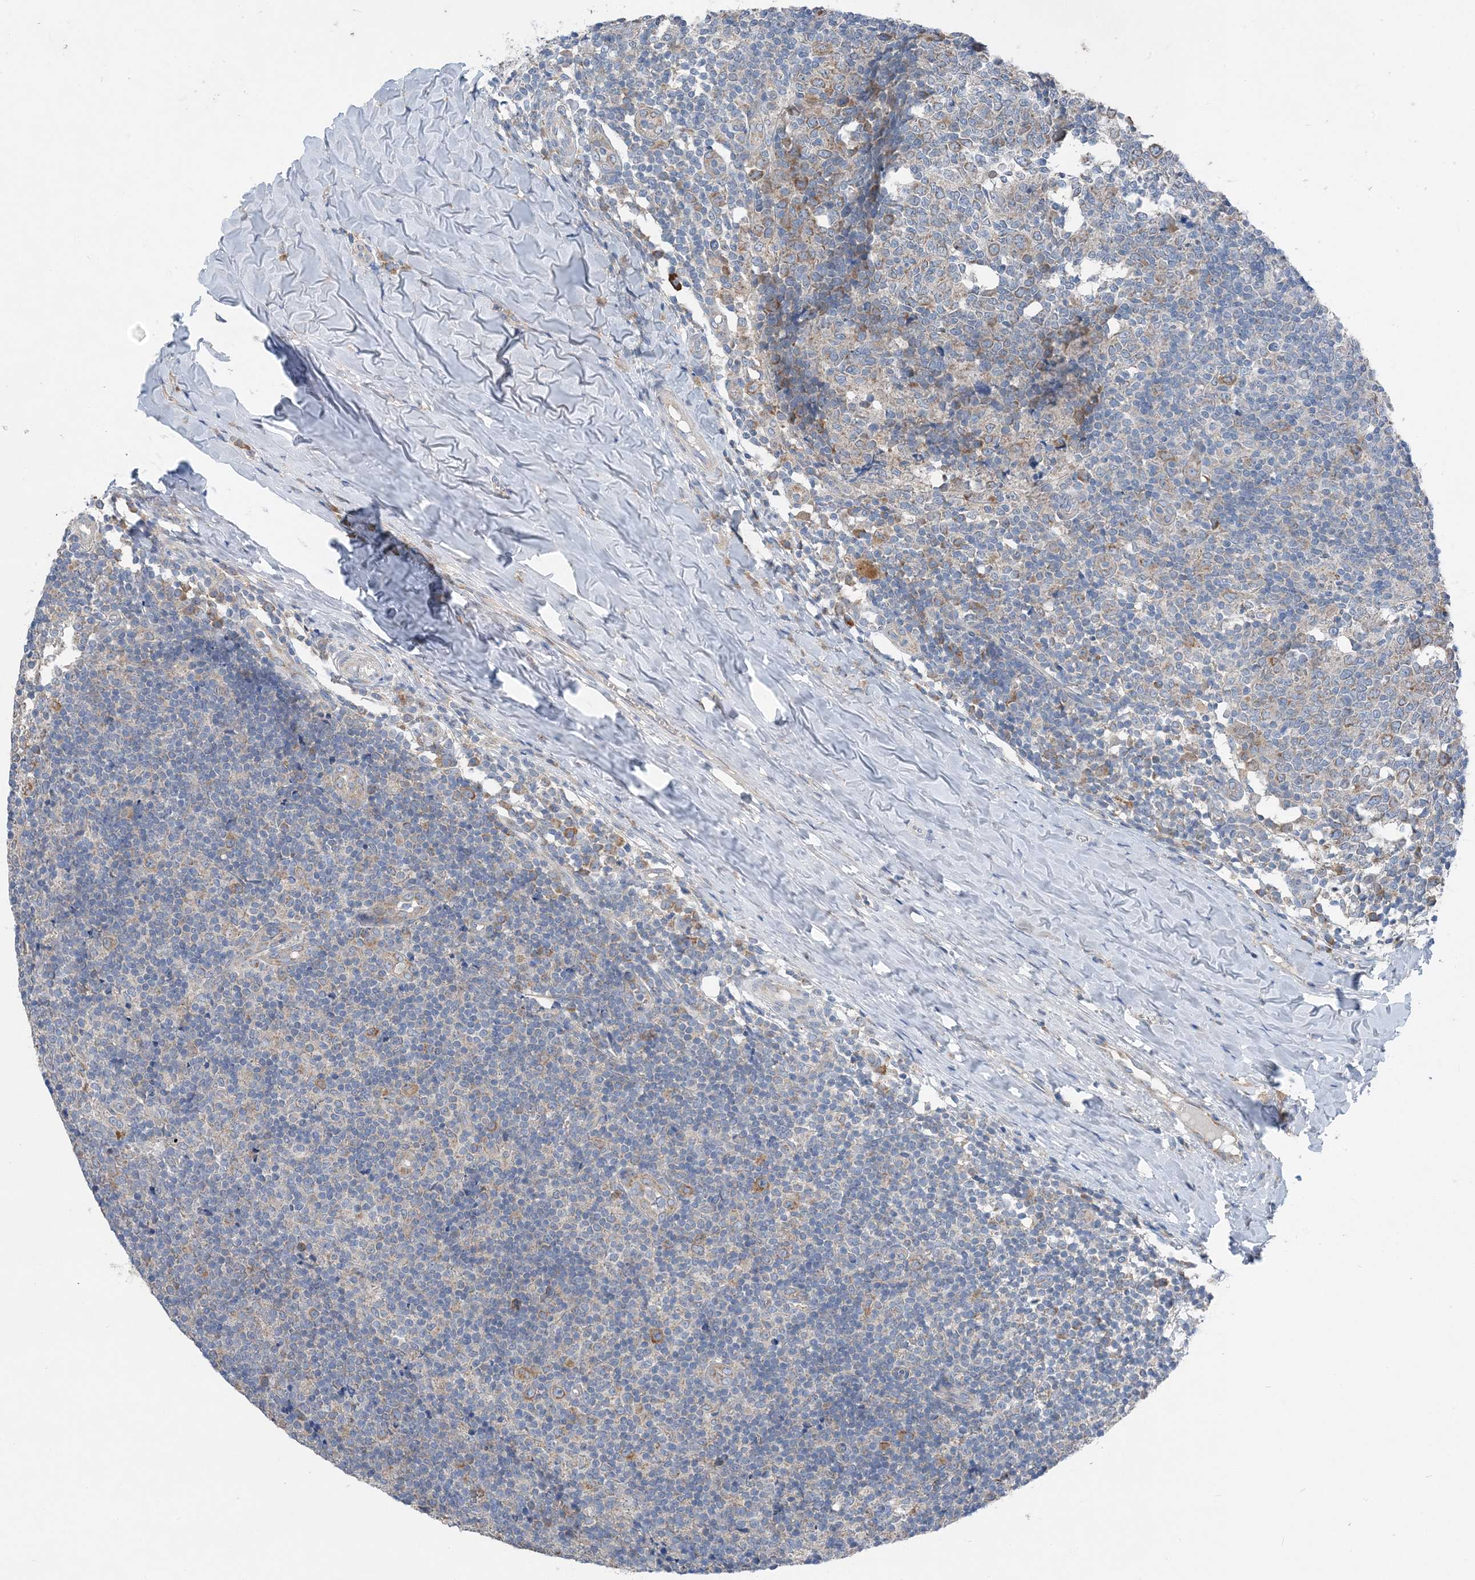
{"staining": {"intensity": "moderate", "quantity": "<25%", "location": "cytoplasmic/membranous"}, "tissue": "tonsil", "cell_type": "Germinal center cells", "image_type": "normal", "snomed": [{"axis": "morphology", "description": "Normal tissue, NOS"}, {"axis": "topography", "description": "Tonsil"}], "caption": "Benign tonsil shows moderate cytoplasmic/membranous staining in about <25% of germinal center cells, visualized by immunohistochemistry. The staining was performed using DAB (3,3'-diaminobenzidine), with brown indicating positive protein expression. Nuclei are stained blue with hematoxylin.", "gene": "DHX30", "patient": {"sex": "female", "age": 19}}